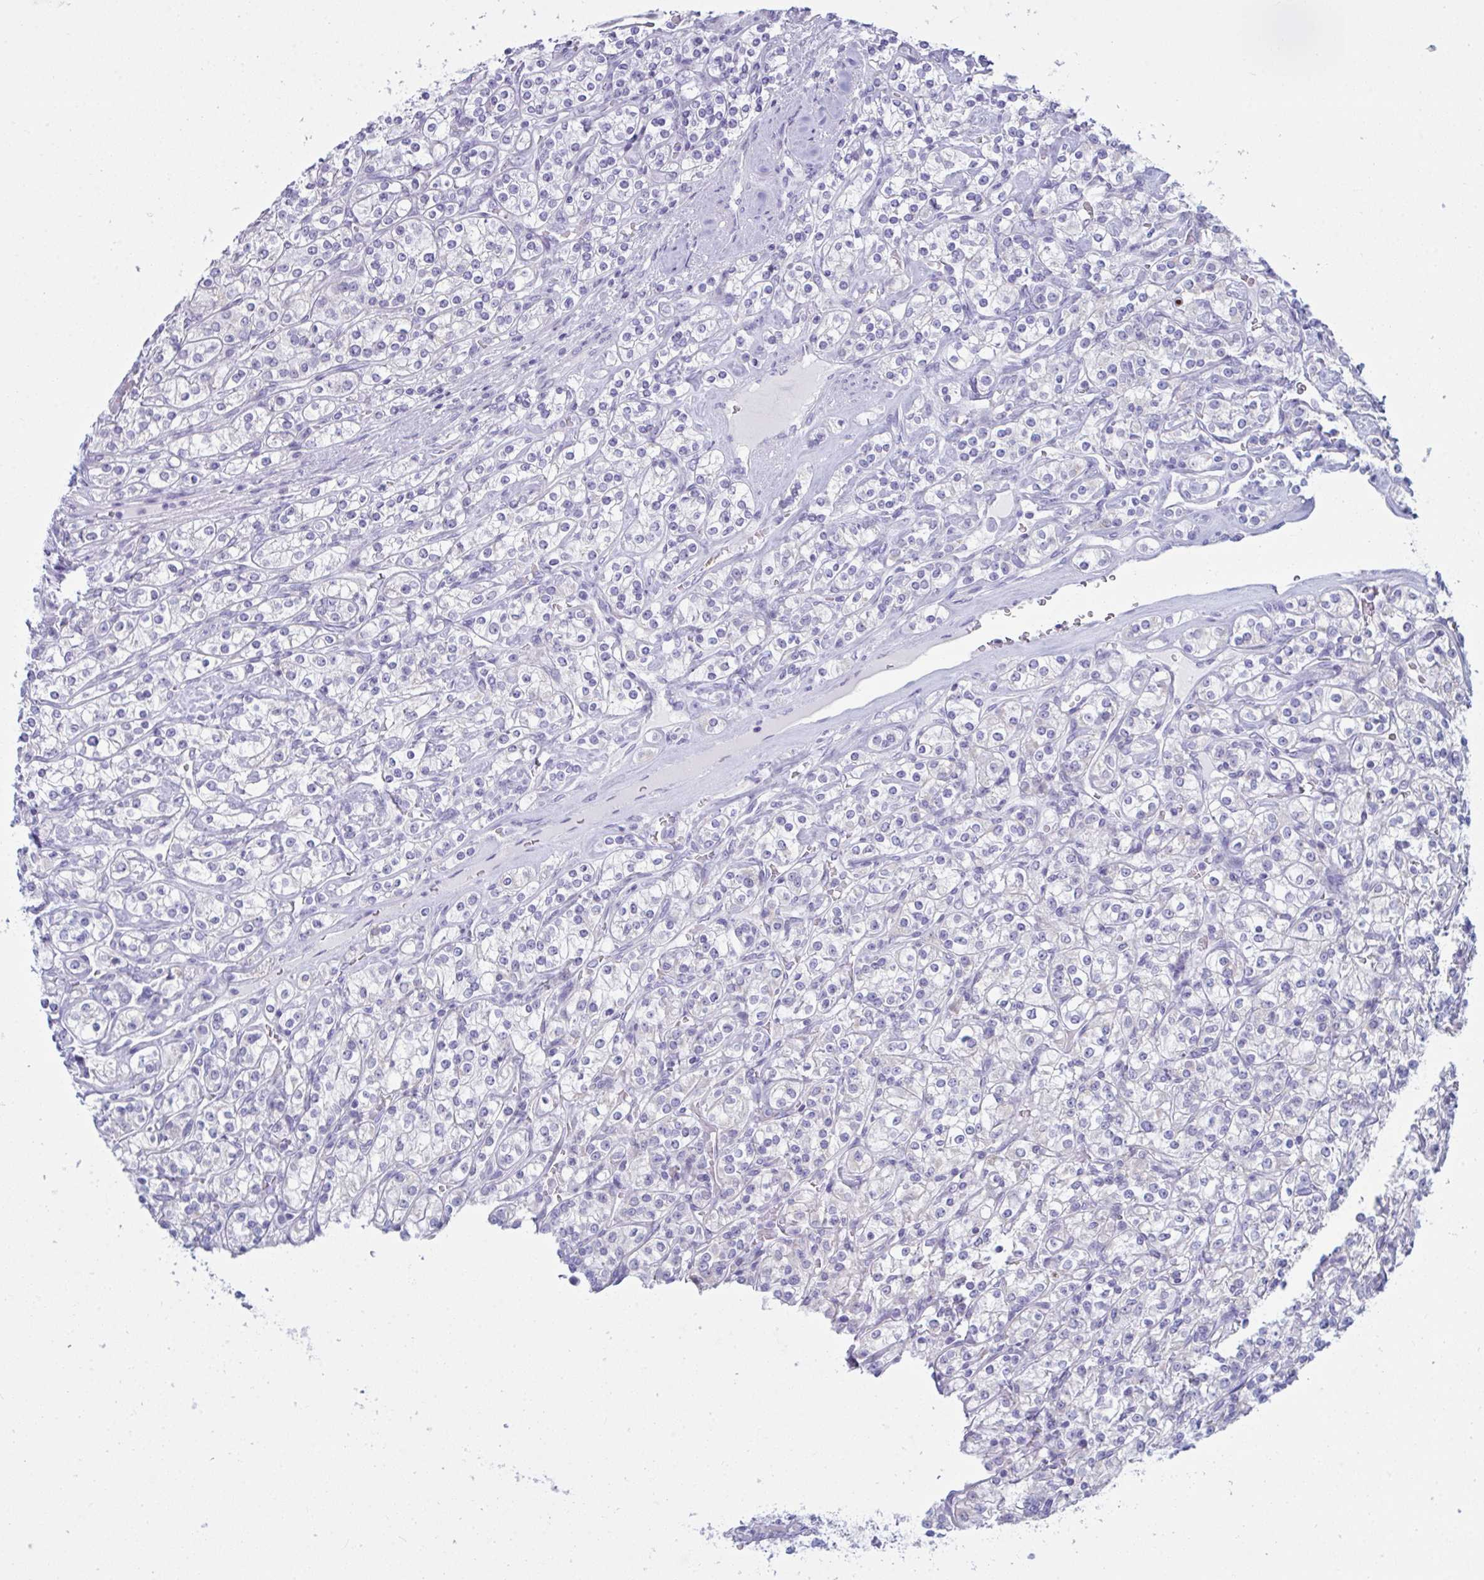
{"staining": {"intensity": "negative", "quantity": "none", "location": "none"}, "tissue": "renal cancer", "cell_type": "Tumor cells", "image_type": "cancer", "snomed": [{"axis": "morphology", "description": "Adenocarcinoma, NOS"}, {"axis": "topography", "description": "Kidney"}], "caption": "A photomicrograph of human adenocarcinoma (renal) is negative for staining in tumor cells.", "gene": "BBS1", "patient": {"sex": "male", "age": 77}}